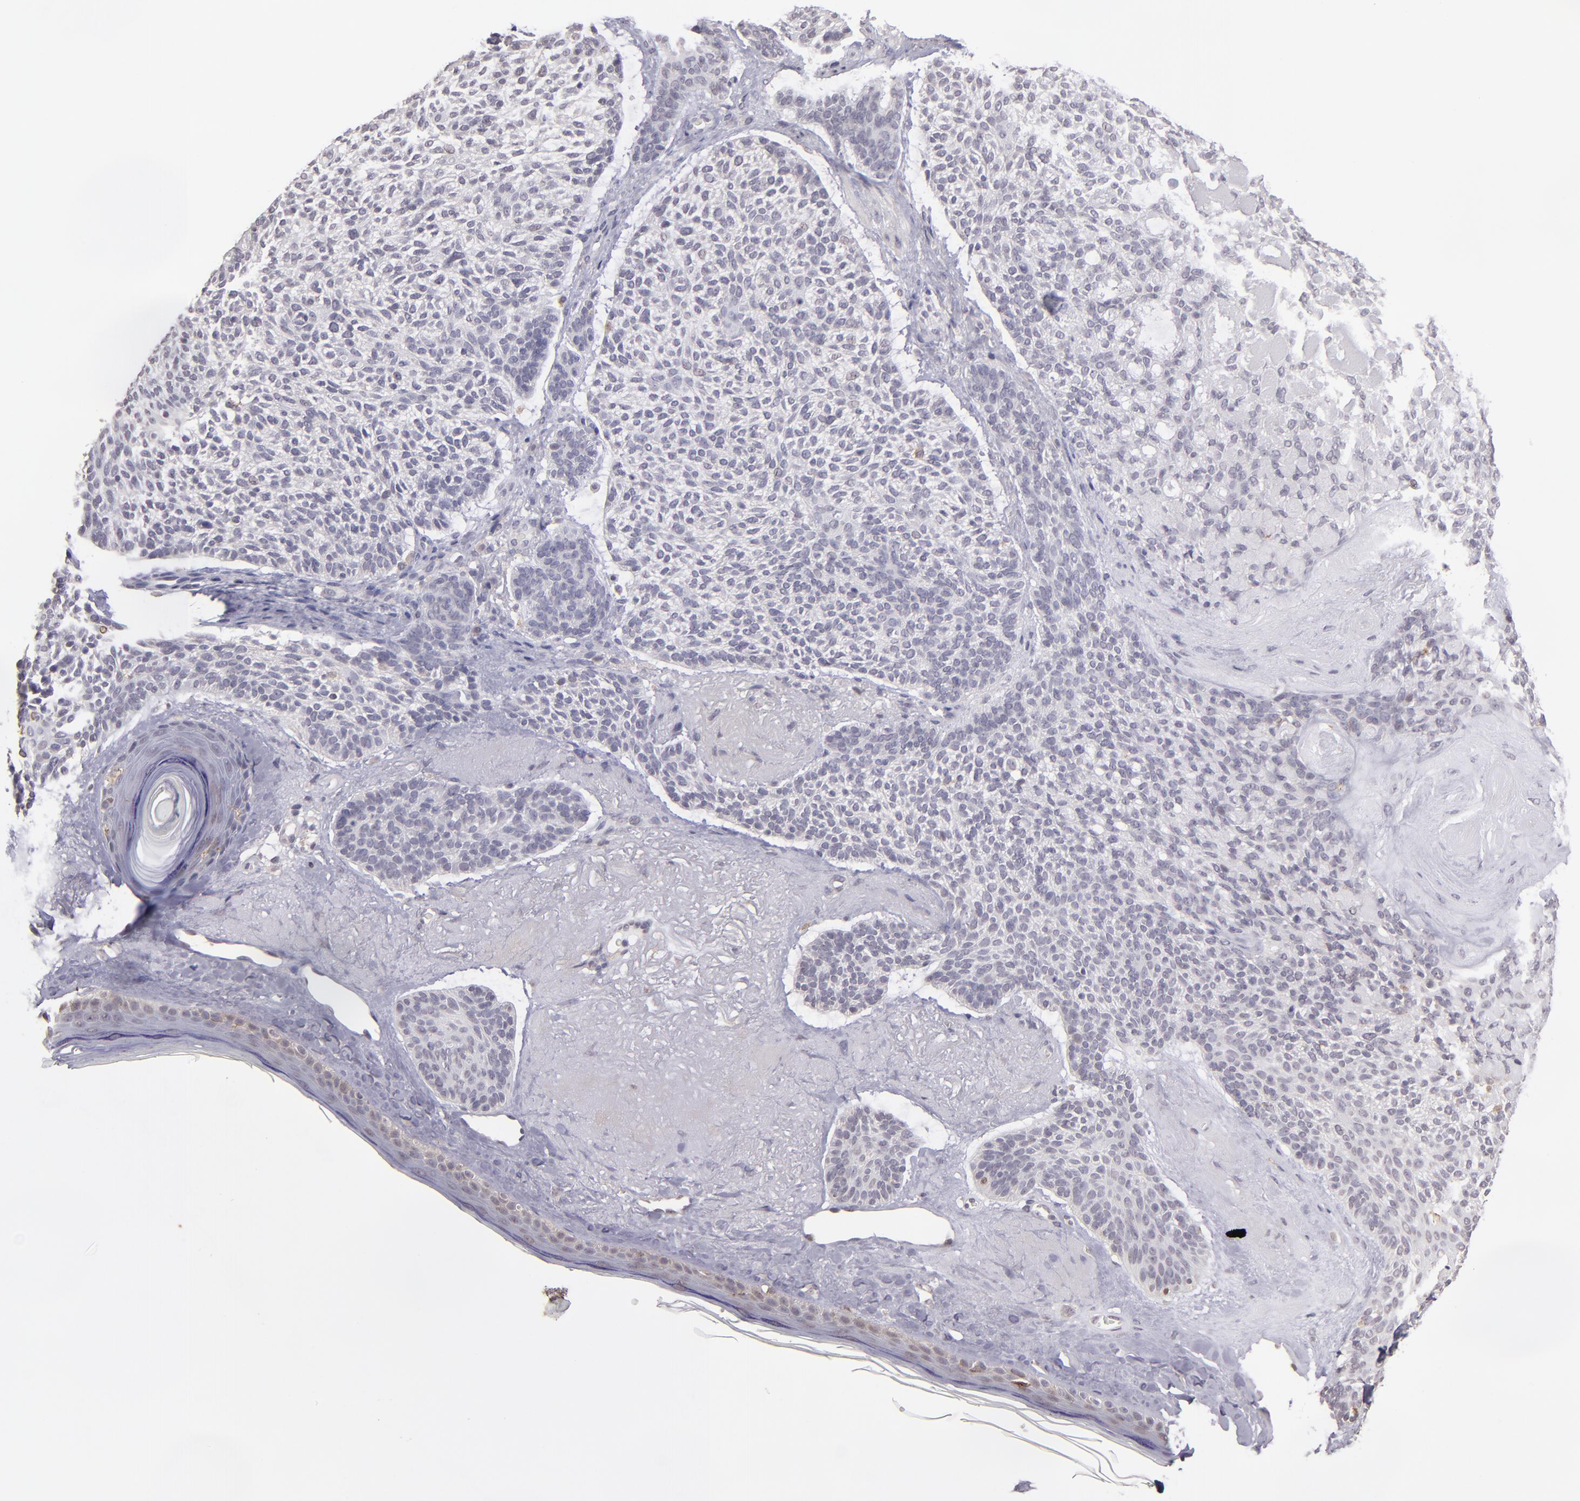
{"staining": {"intensity": "negative", "quantity": "none", "location": "none"}, "tissue": "skin cancer", "cell_type": "Tumor cells", "image_type": "cancer", "snomed": [{"axis": "morphology", "description": "Normal tissue, NOS"}, {"axis": "morphology", "description": "Basal cell carcinoma"}, {"axis": "topography", "description": "Skin"}], "caption": "High power microscopy photomicrograph of an immunohistochemistry (IHC) micrograph of skin cancer, revealing no significant staining in tumor cells.", "gene": "NRXN3", "patient": {"sex": "female", "age": 70}}